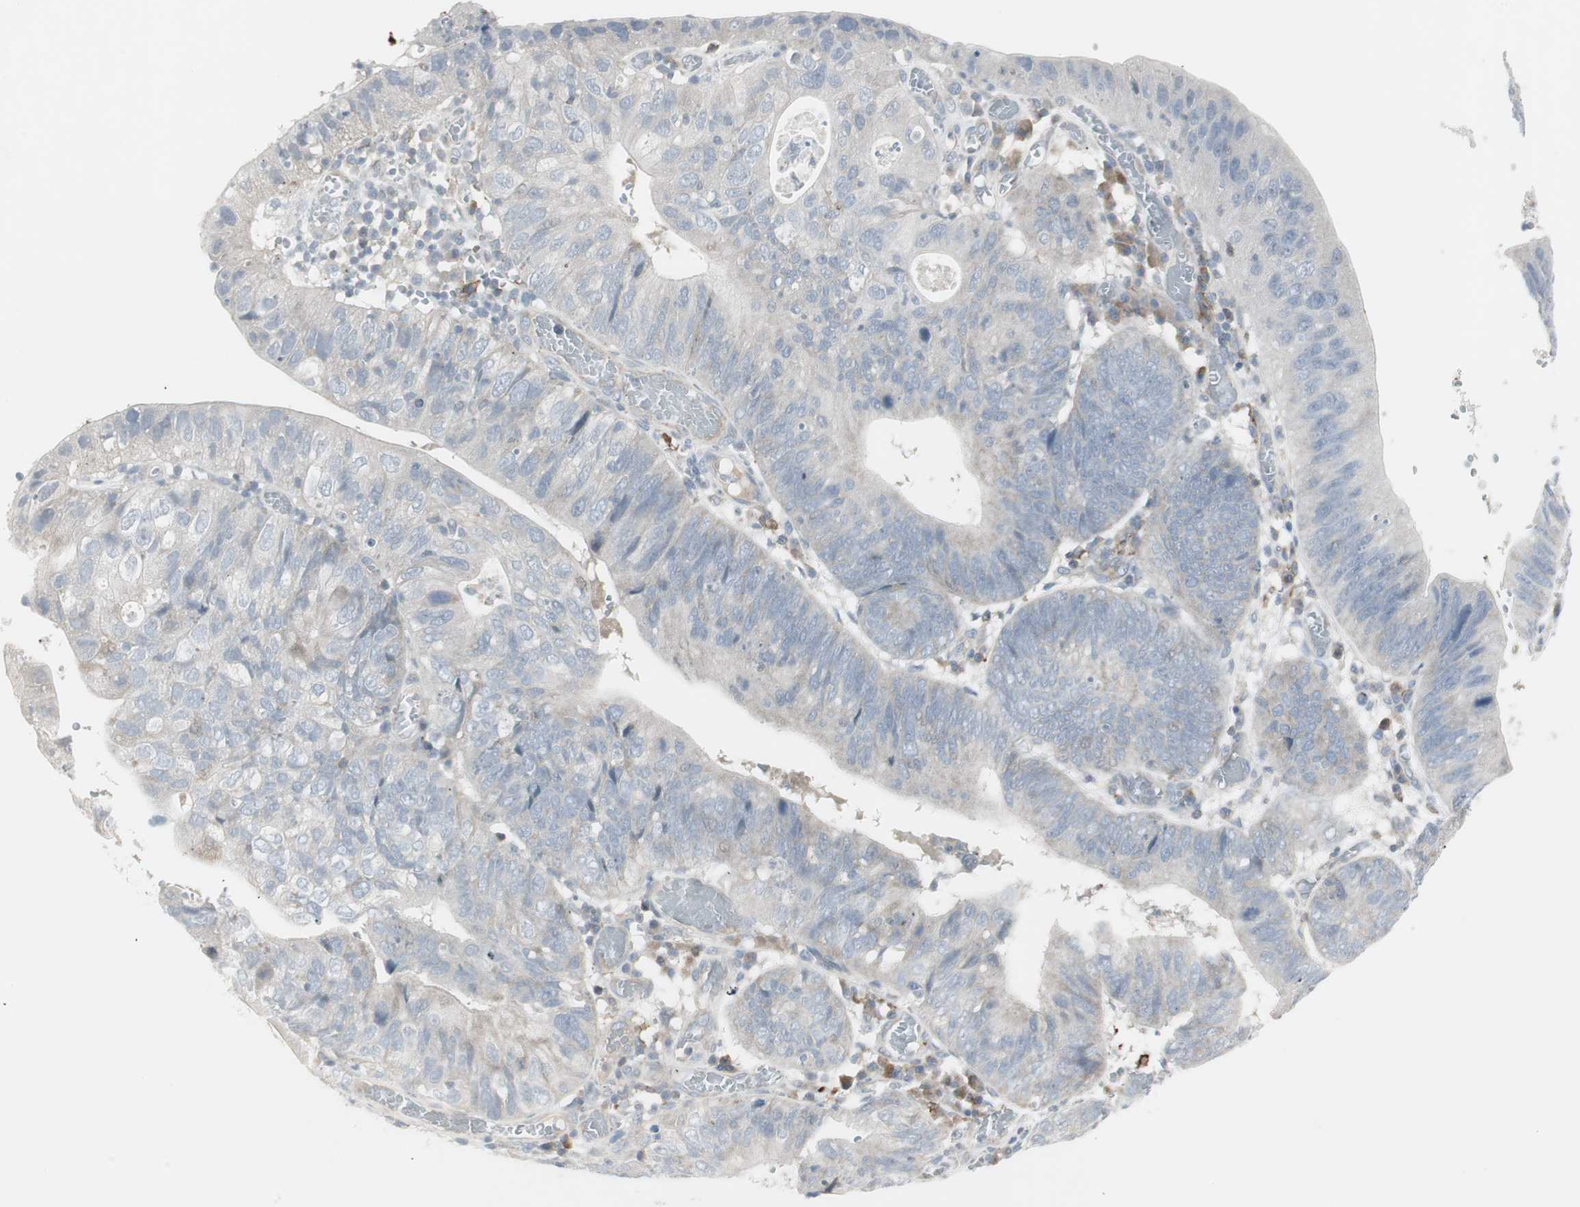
{"staining": {"intensity": "negative", "quantity": "none", "location": "none"}, "tissue": "stomach cancer", "cell_type": "Tumor cells", "image_type": "cancer", "snomed": [{"axis": "morphology", "description": "Adenocarcinoma, NOS"}, {"axis": "topography", "description": "Stomach"}], "caption": "DAB (3,3'-diaminobenzidine) immunohistochemical staining of human stomach adenocarcinoma reveals no significant staining in tumor cells.", "gene": "MAP4K4", "patient": {"sex": "male", "age": 59}}